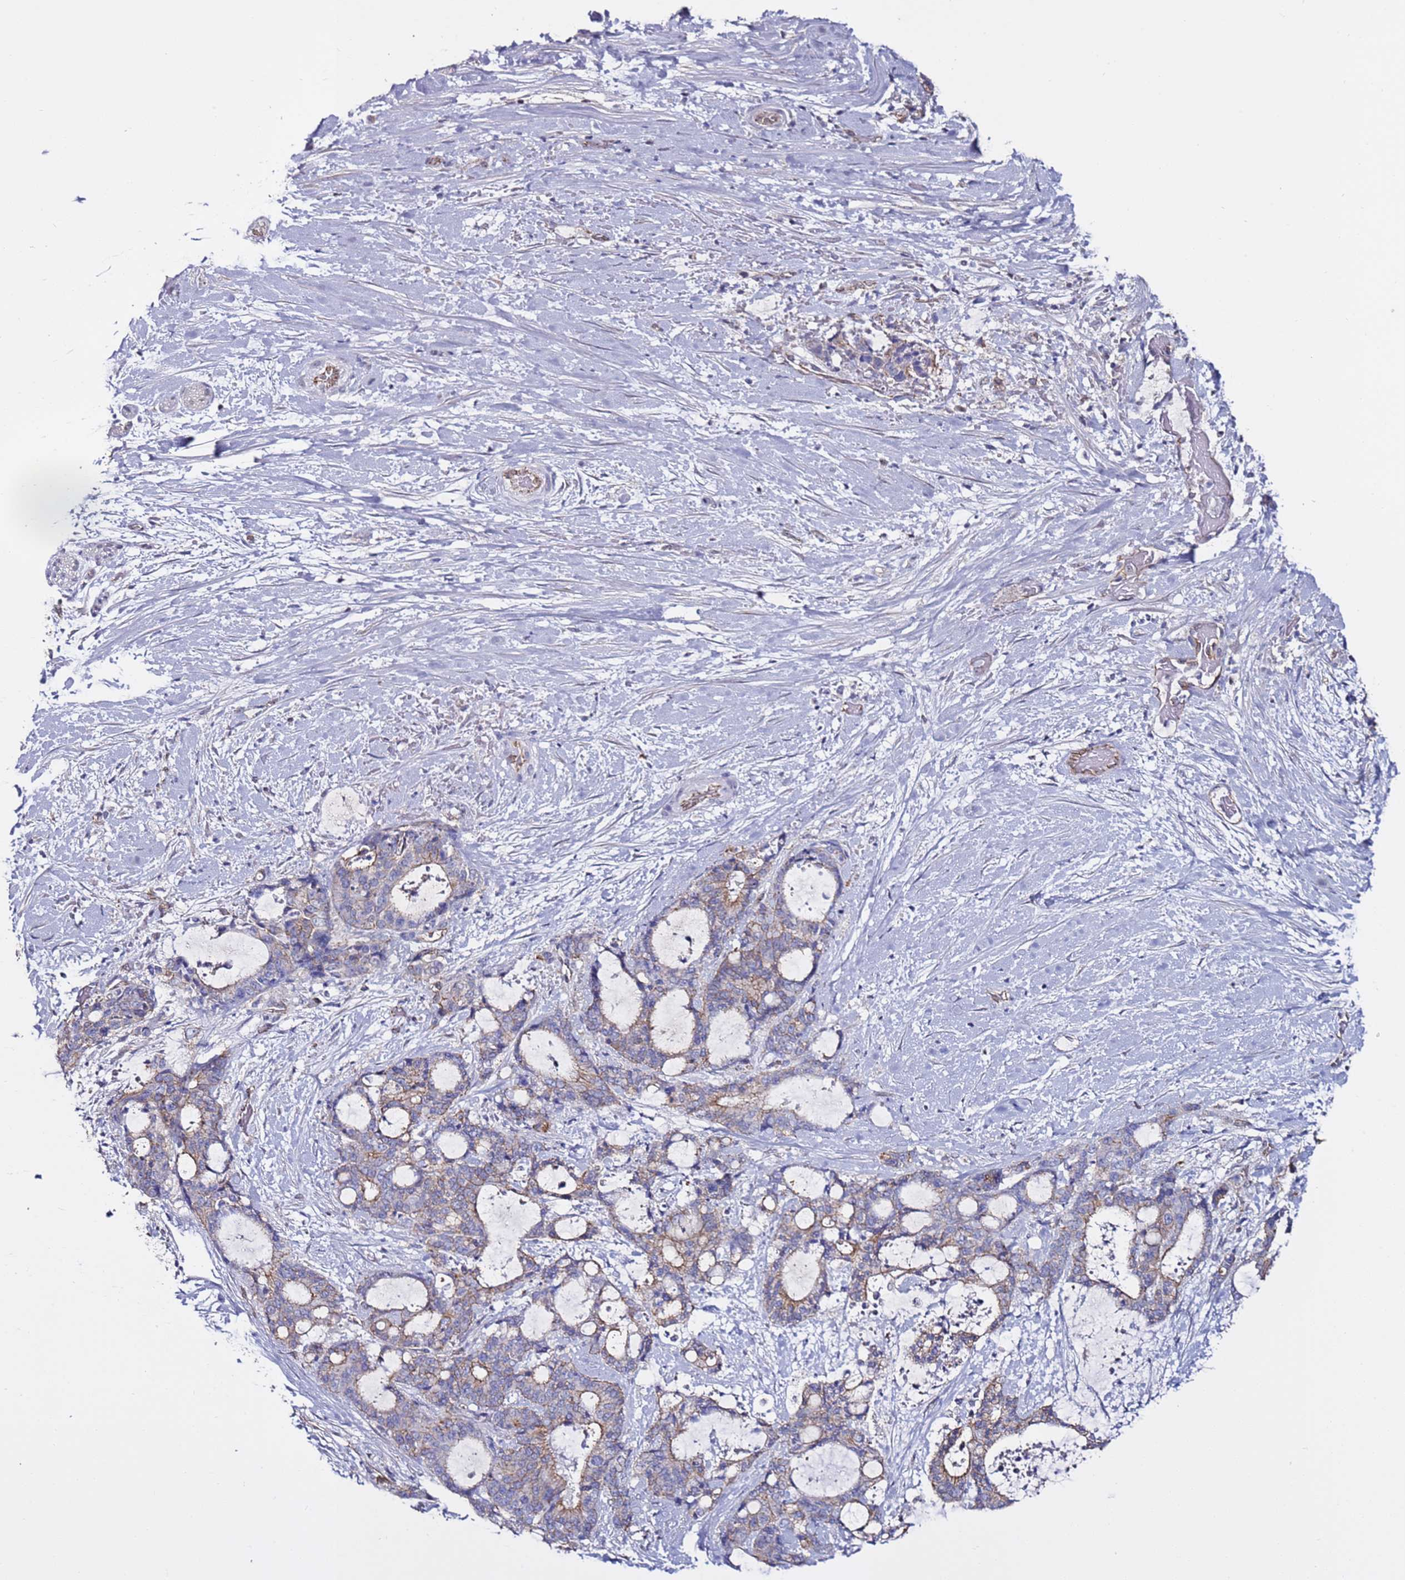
{"staining": {"intensity": "weak", "quantity": "25%-75%", "location": "cytoplasmic/membranous"}, "tissue": "liver cancer", "cell_type": "Tumor cells", "image_type": "cancer", "snomed": [{"axis": "morphology", "description": "Normal tissue, NOS"}, {"axis": "morphology", "description": "Cholangiocarcinoma"}, {"axis": "topography", "description": "Liver"}, {"axis": "topography", "description": "Peripheral nerve tissue"}], "caption": "Immunohistochemical staining of human liver cancer (cholangiocarcinoma) shows weak cytoplasmic/membranous protein staining in about 25%-75% of tumor cells.", "gene": "TENM3", "patient": {"sex": "female", "age": 73}}